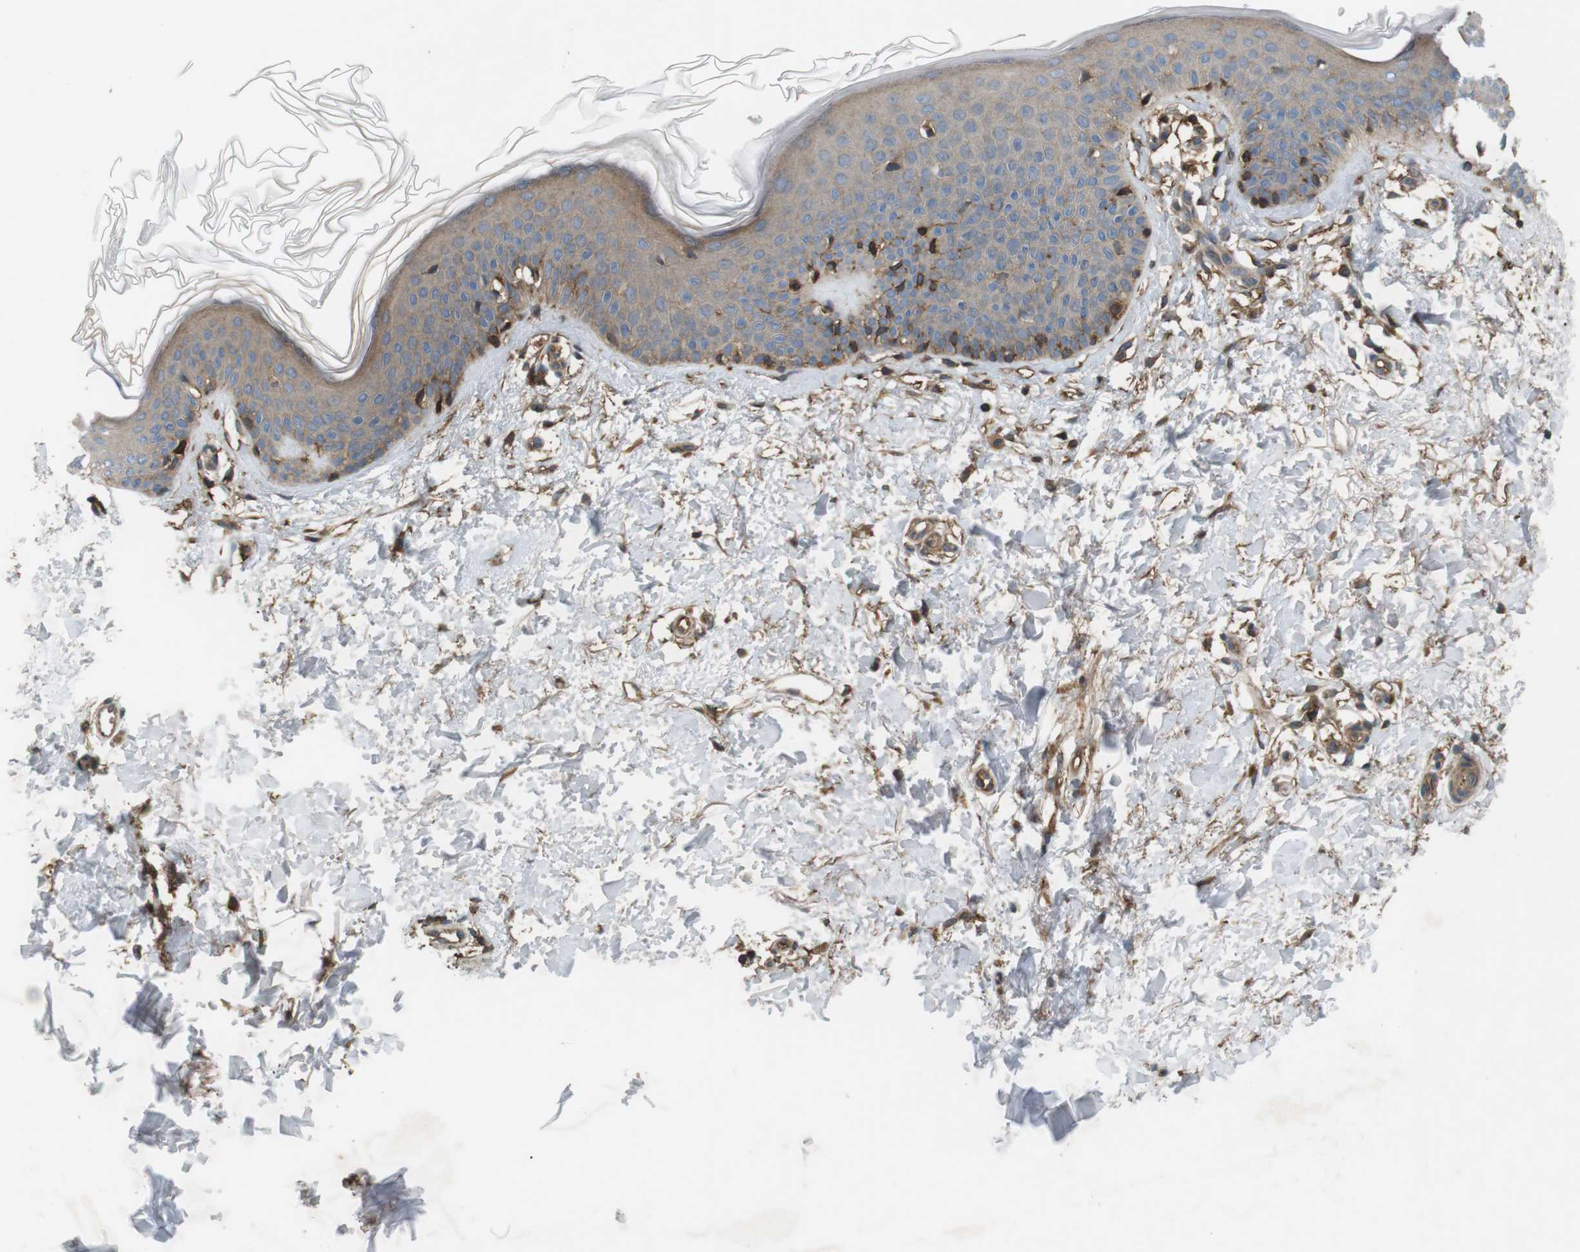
{"staining": {"intensity": "moderate", "quantity": ">75%", "location": "cytoplasmic/membranous"}, "tissue": "skin", "cell_type": "Fibroblasts", "image_type": "normal", "snomed": [{"axis": "morphology", "description": "Normal tissue, NOS"}, {"axis": "topography", "description": "Skin"}], "caption": "Immunohistochemical staining of unremarkable human skin reveals medium levels of moderate cytoplasmic/membranous expression in approximately >75% of fibroblasts.", "gene": "DDAH2", "patient": {"sex": "female", "age": 56}}